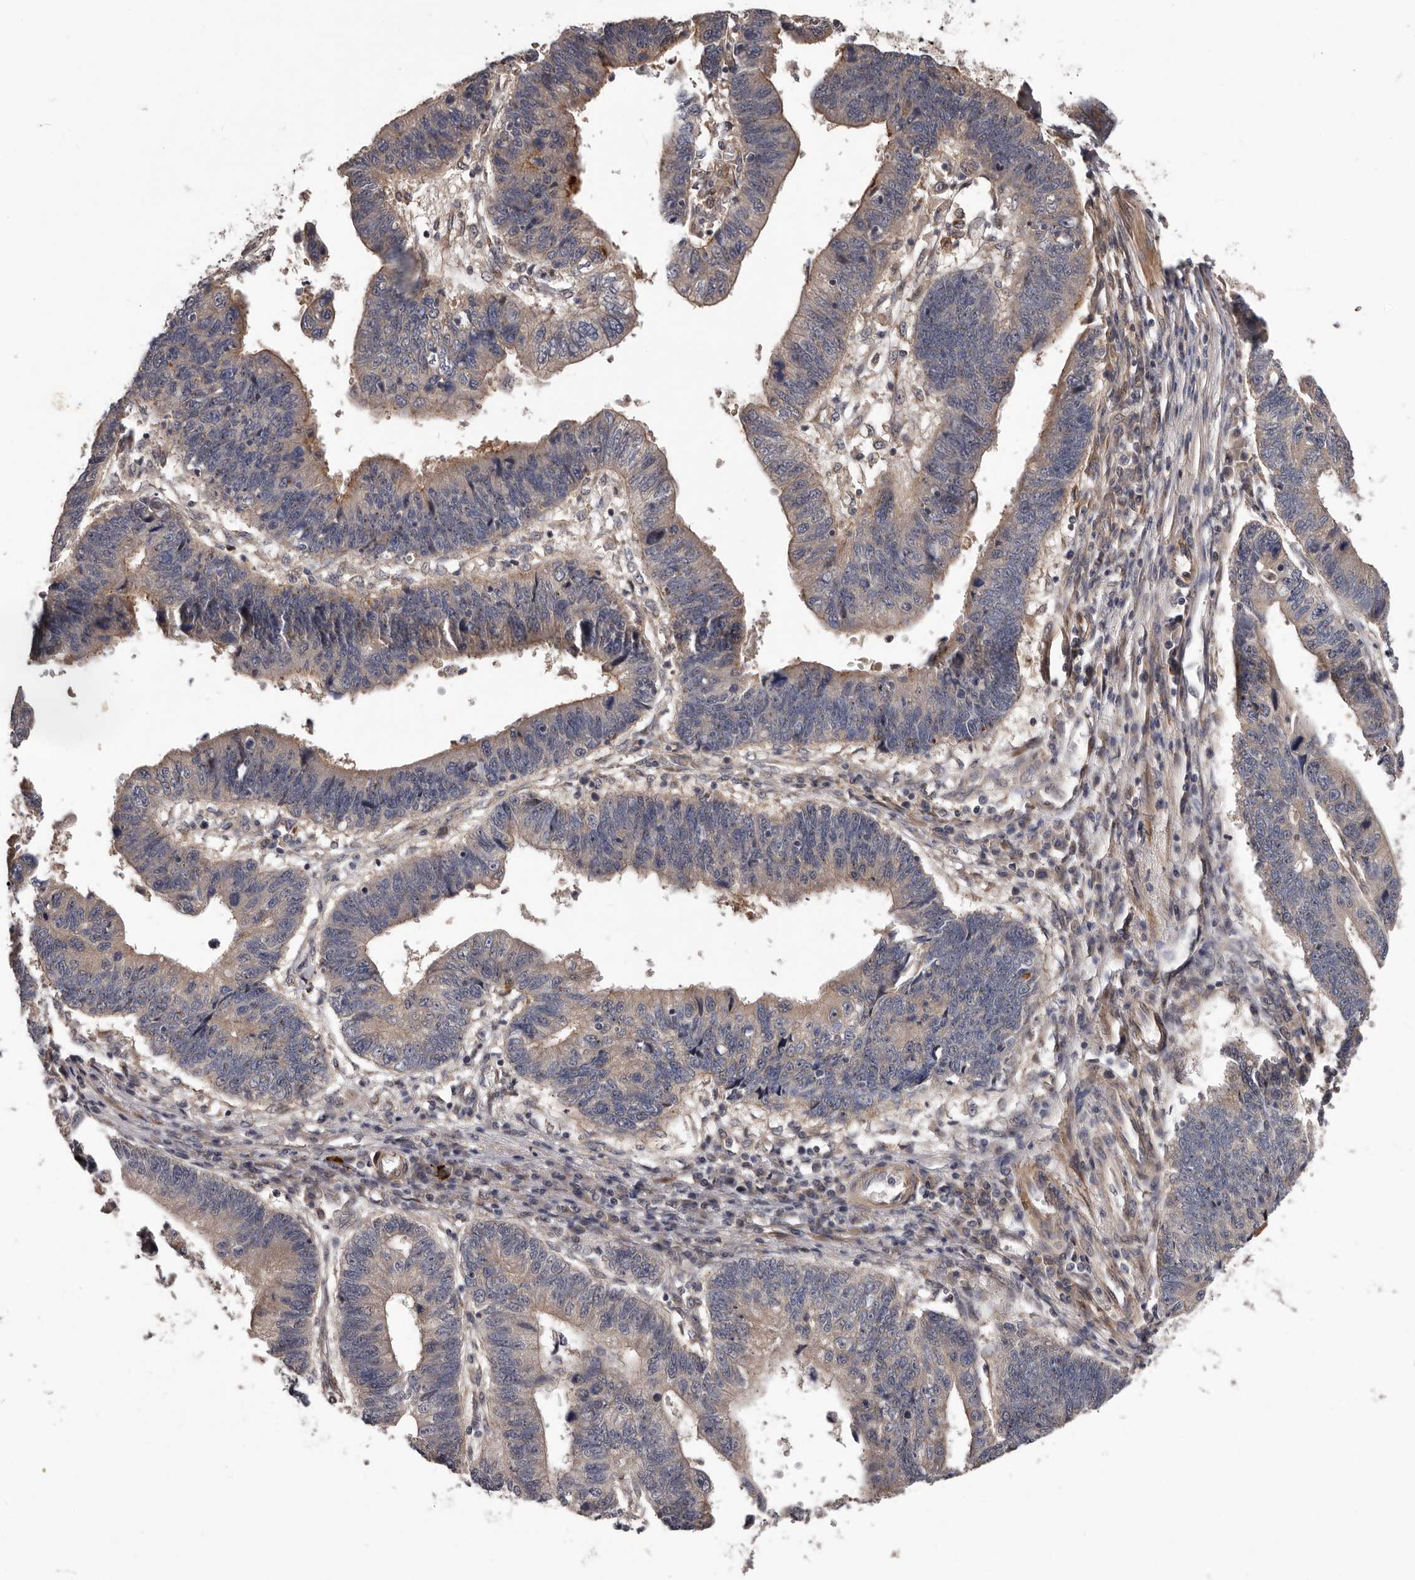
{"staining": {"intensity": "weak", "quantity": "<25%", "location": "cytoplasmic/membranous"}, "tissue": "stomach cancer", "cell_type": "Tumor cells", "image_type": "cancer", "snomed": [{"axis": "morphology", "description": "Adenocarcinoma, NOS"}, {"axis": "topography", "description": "Stomach"}], "caption": "Stomach cancer (adenocarcinoma) was stained to show a protein in brown. There is no significant positivity in tumor cells. Nuclei are stained in blue.", "gene": "PRKD1", "patient": {"sex": "male", "age": 59}}